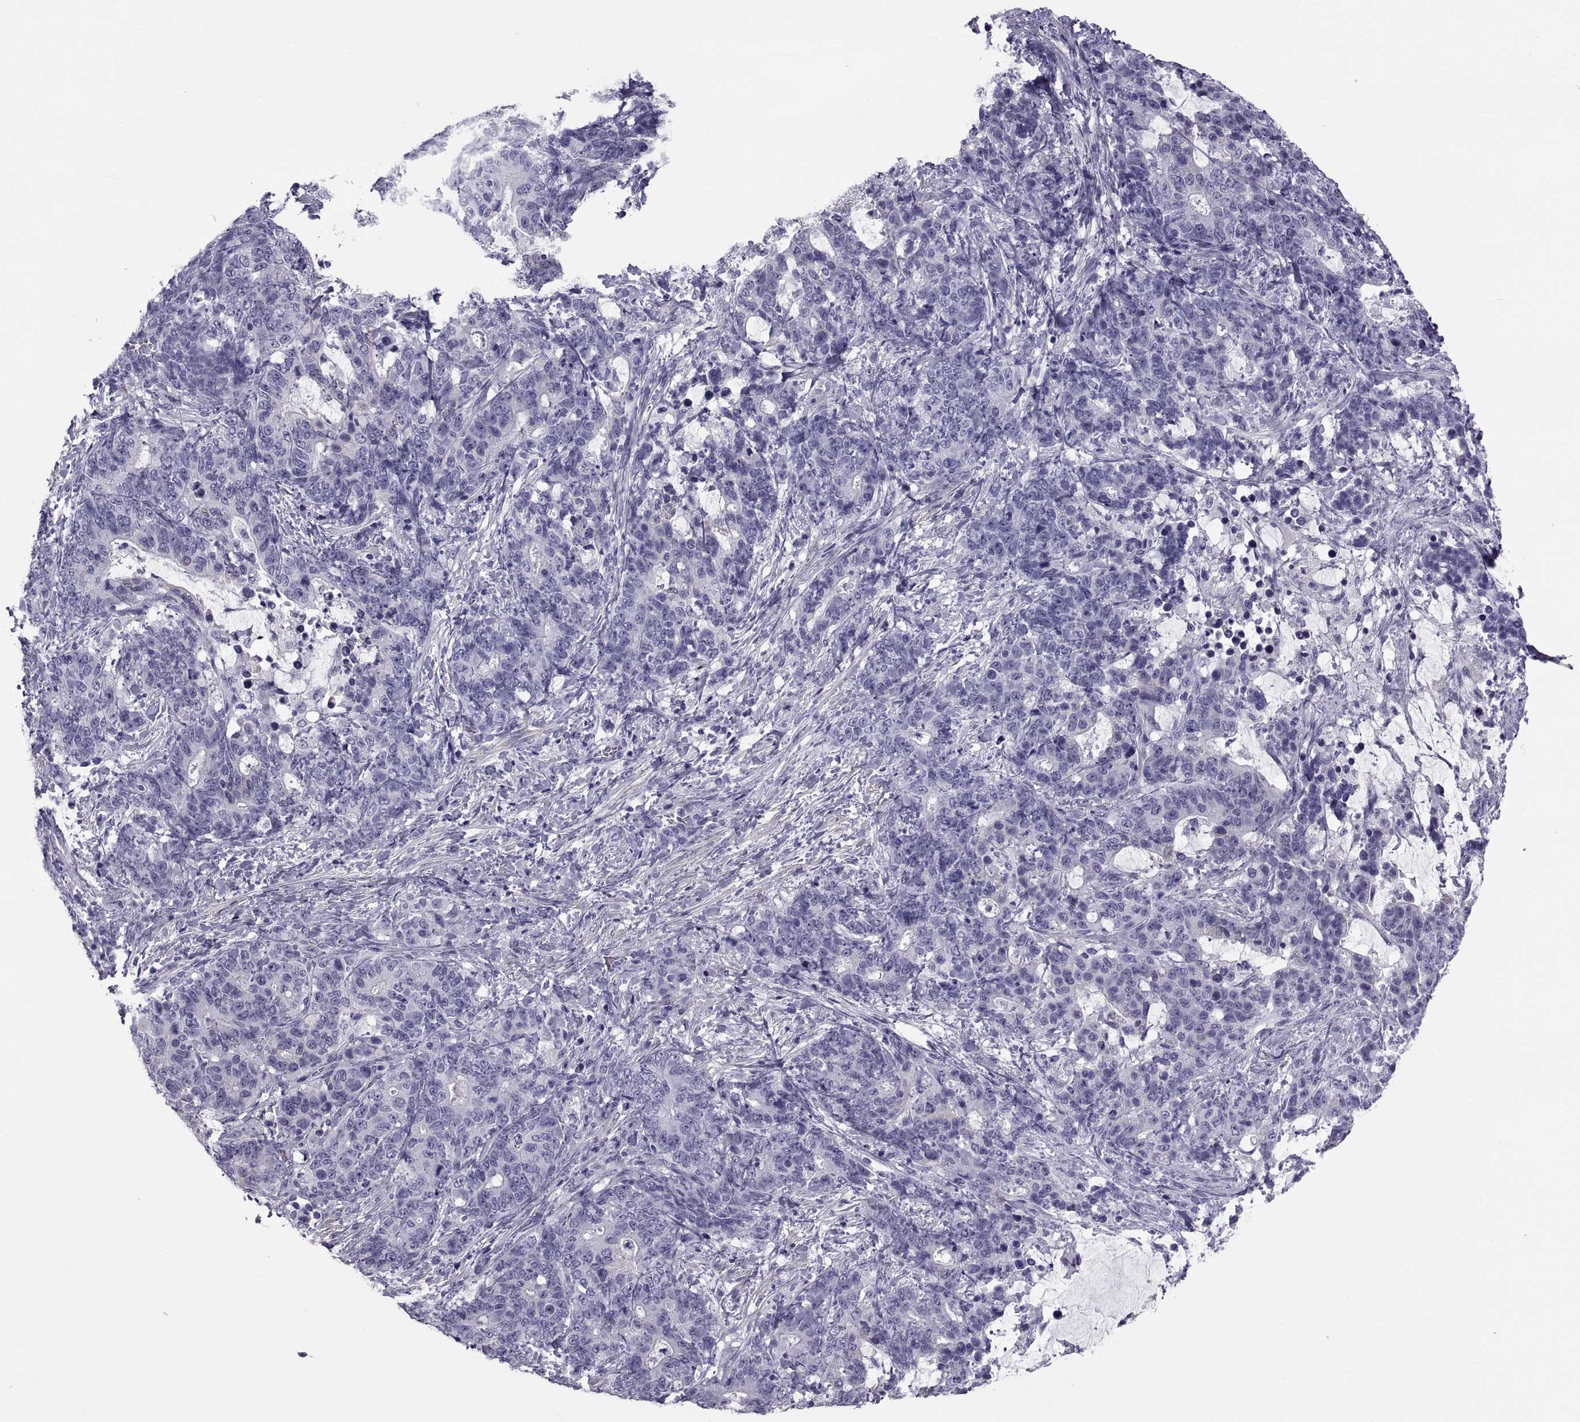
{"staining": {"intensity": "negative", "quantity": "none", "location": "none"}, "tissue": "stomach cancer", "cell_type": "Tumor cells", "image_type": "cancer", "snomed": [{"axis": "morphology", "description": "Normal tissue, NOS"}, {"axis": "morphology", "description": "Adenocarcinoma, NOS"}, {"axis": "topography", "description": "Stomach"}], "caption": "Immunohistochemistry histopathology image of adenocarcinoma (stomach) stained for a protein (brown), which shows no staining in tumor cells. The staining is performed using DAB (3,3'-diaminobenzidine) brown chromogen with nuclei counter-stained in using hematoxylin.", "gene": "MAGEB1", "patient": {"sex": "female", "age": 64}}